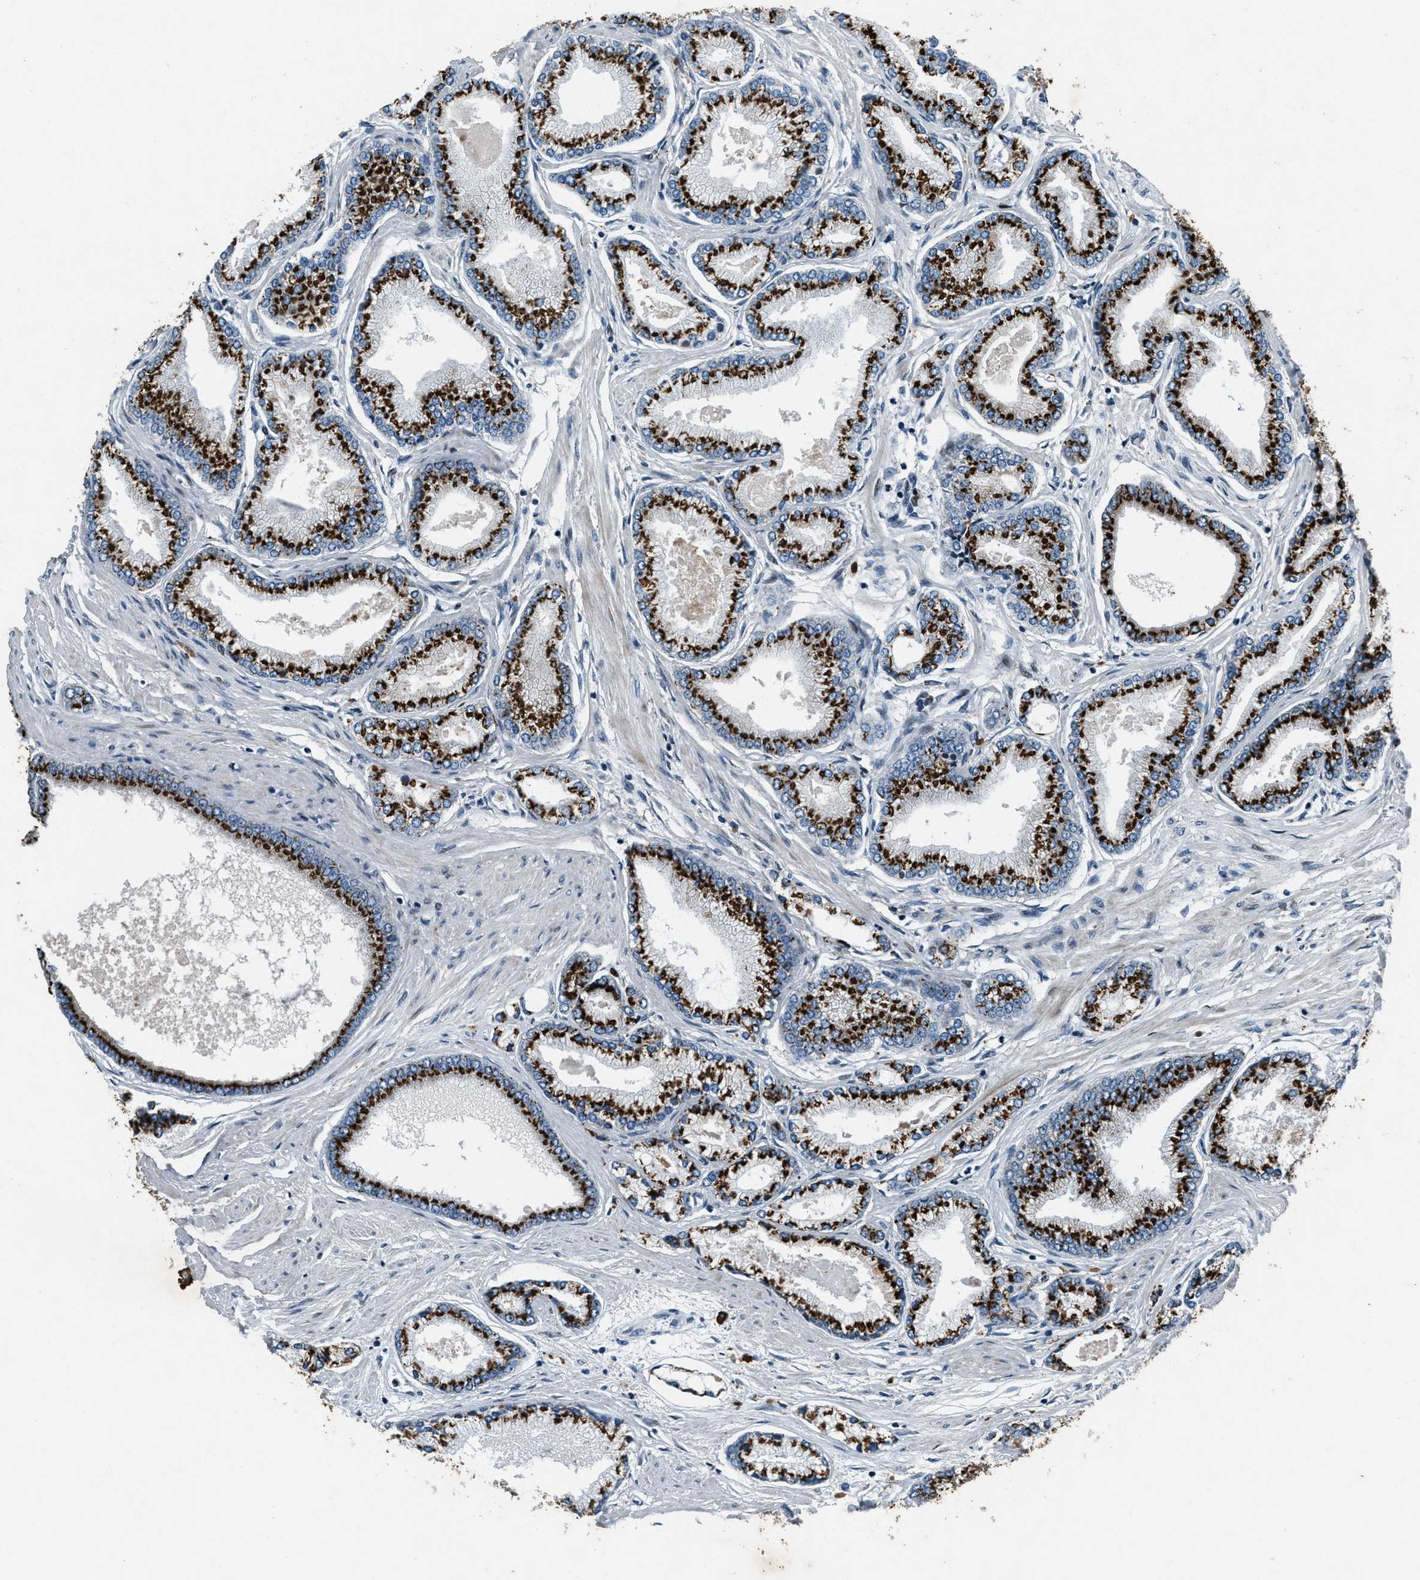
{"staining": {"intensity": "strong", "quantity": ">75%", "location": "cytoplasmic/membranous"}, "tissue": "prostate cancer", "cell_type": "Tumor cells", "image_type": "cancer", "snomed": [{"axis": "morphology", "description": "Adenocarcinoma, High grade"}, {"axis": "topography", "description": "Prostate"}], "caption": "Immunohistochemical staining of human prostate adenocarcinoma (high-grade) shows high levels of strong cytoplasmic/membranous protein expression in about >75% of tumor cells. (DAB (3,3'-diaminobenzidine) IHC, brown staining for protein, blue staining for nuclei).", "gene": "GPC6", "patient": {"sex": "male", "age": 61}}